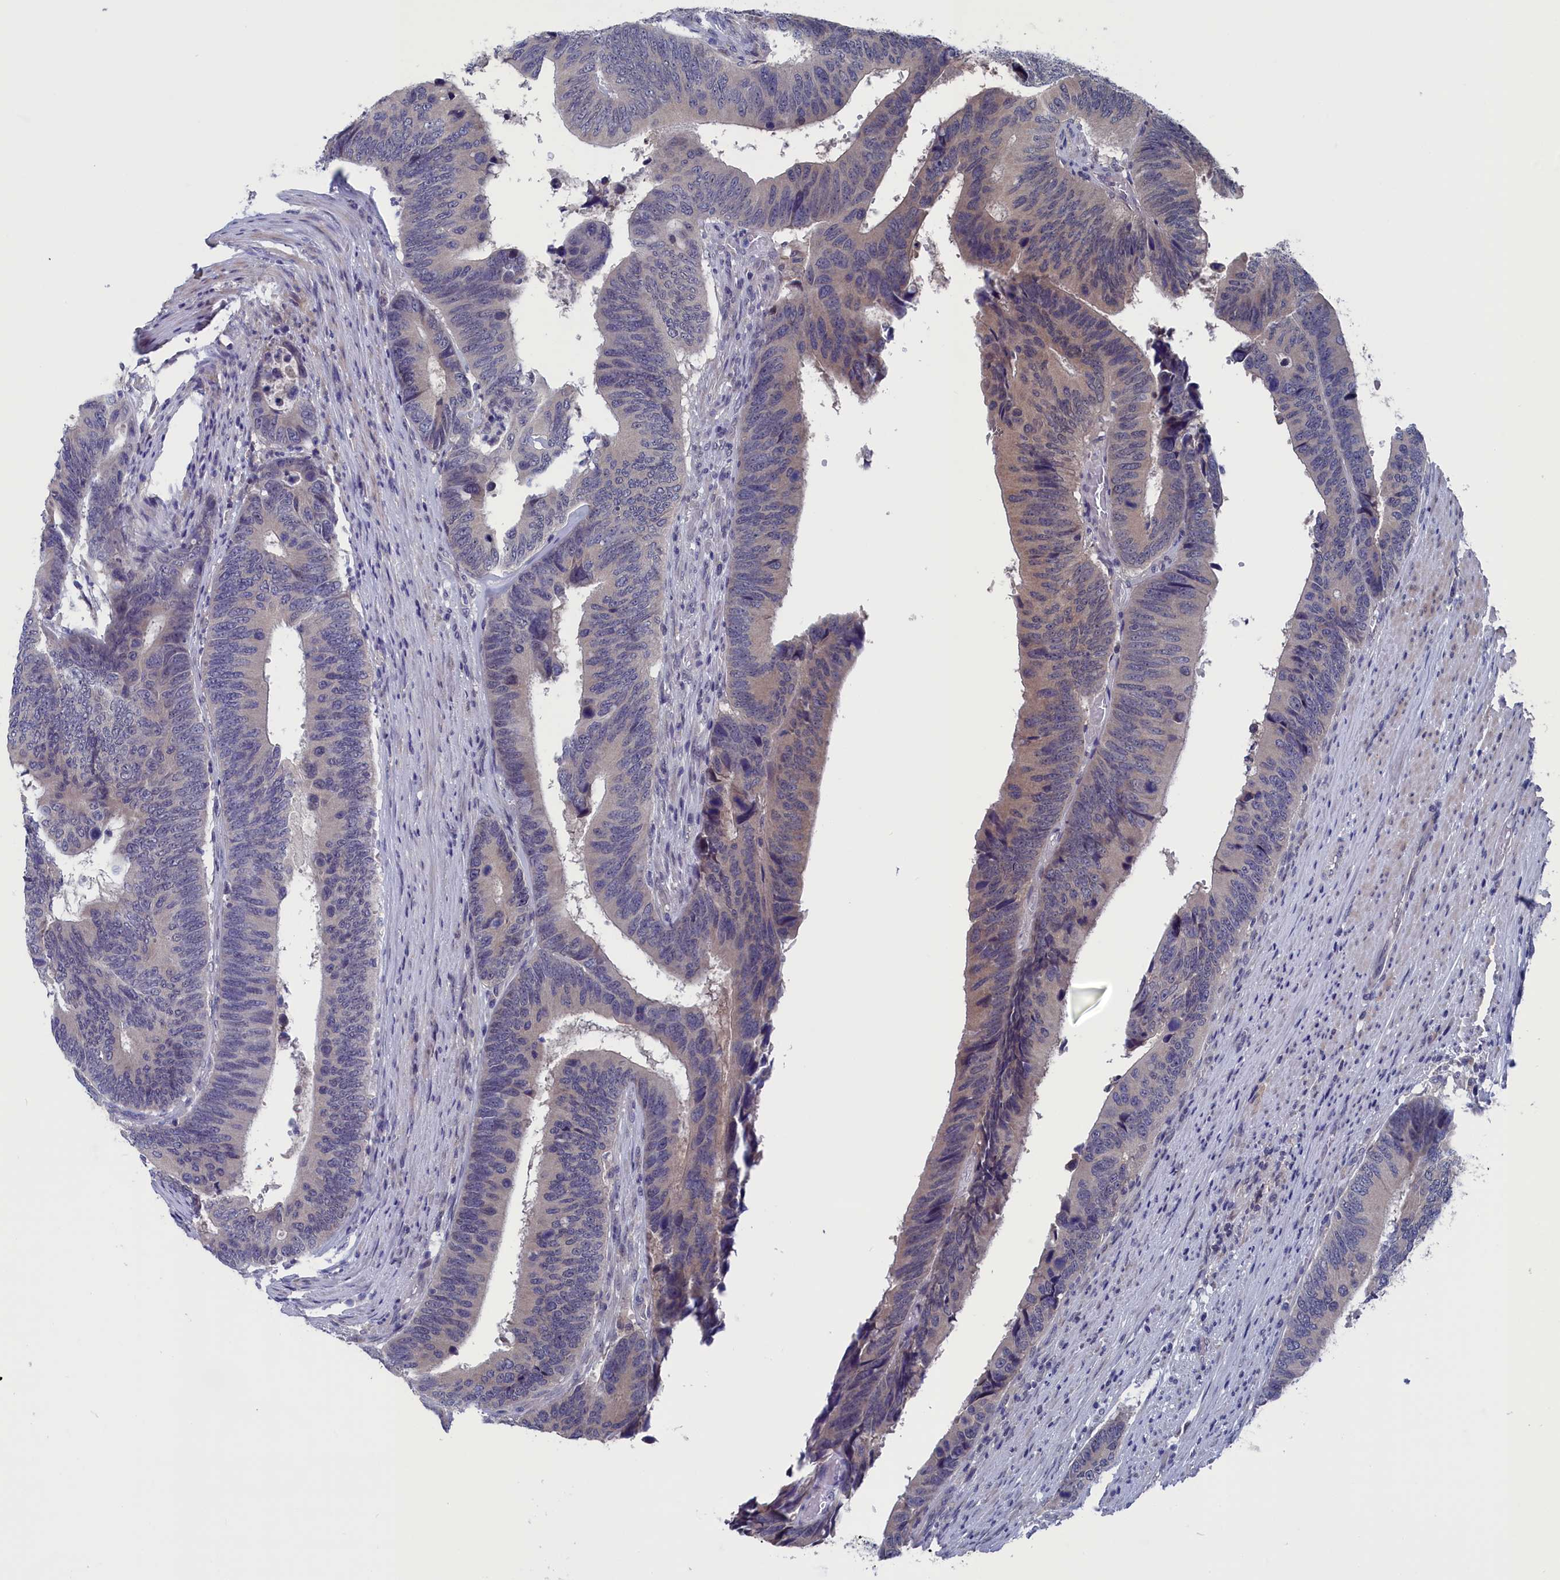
{"staining": {"intensity": "weak", "quantity": "25%-75%", "location": "cytoplasmic/membranous"}, "tissue": "colorectal cancer", "cell_type": "Tumor cells", "image_type": "cancer", "snomed": [{"axis": "morphology", "description": "Adenocarcinoma, NOS"}, {"axis": "topography", "description": "Colon"}], "caption": "Colorectal adenocarcinoma stained with IHC exhibits weak cytoplasmic/membranous expression in approximately 25%-75% of tumor cells.", "gene": "SPATA13", "patient": {"sex": "male", "age": 87}}